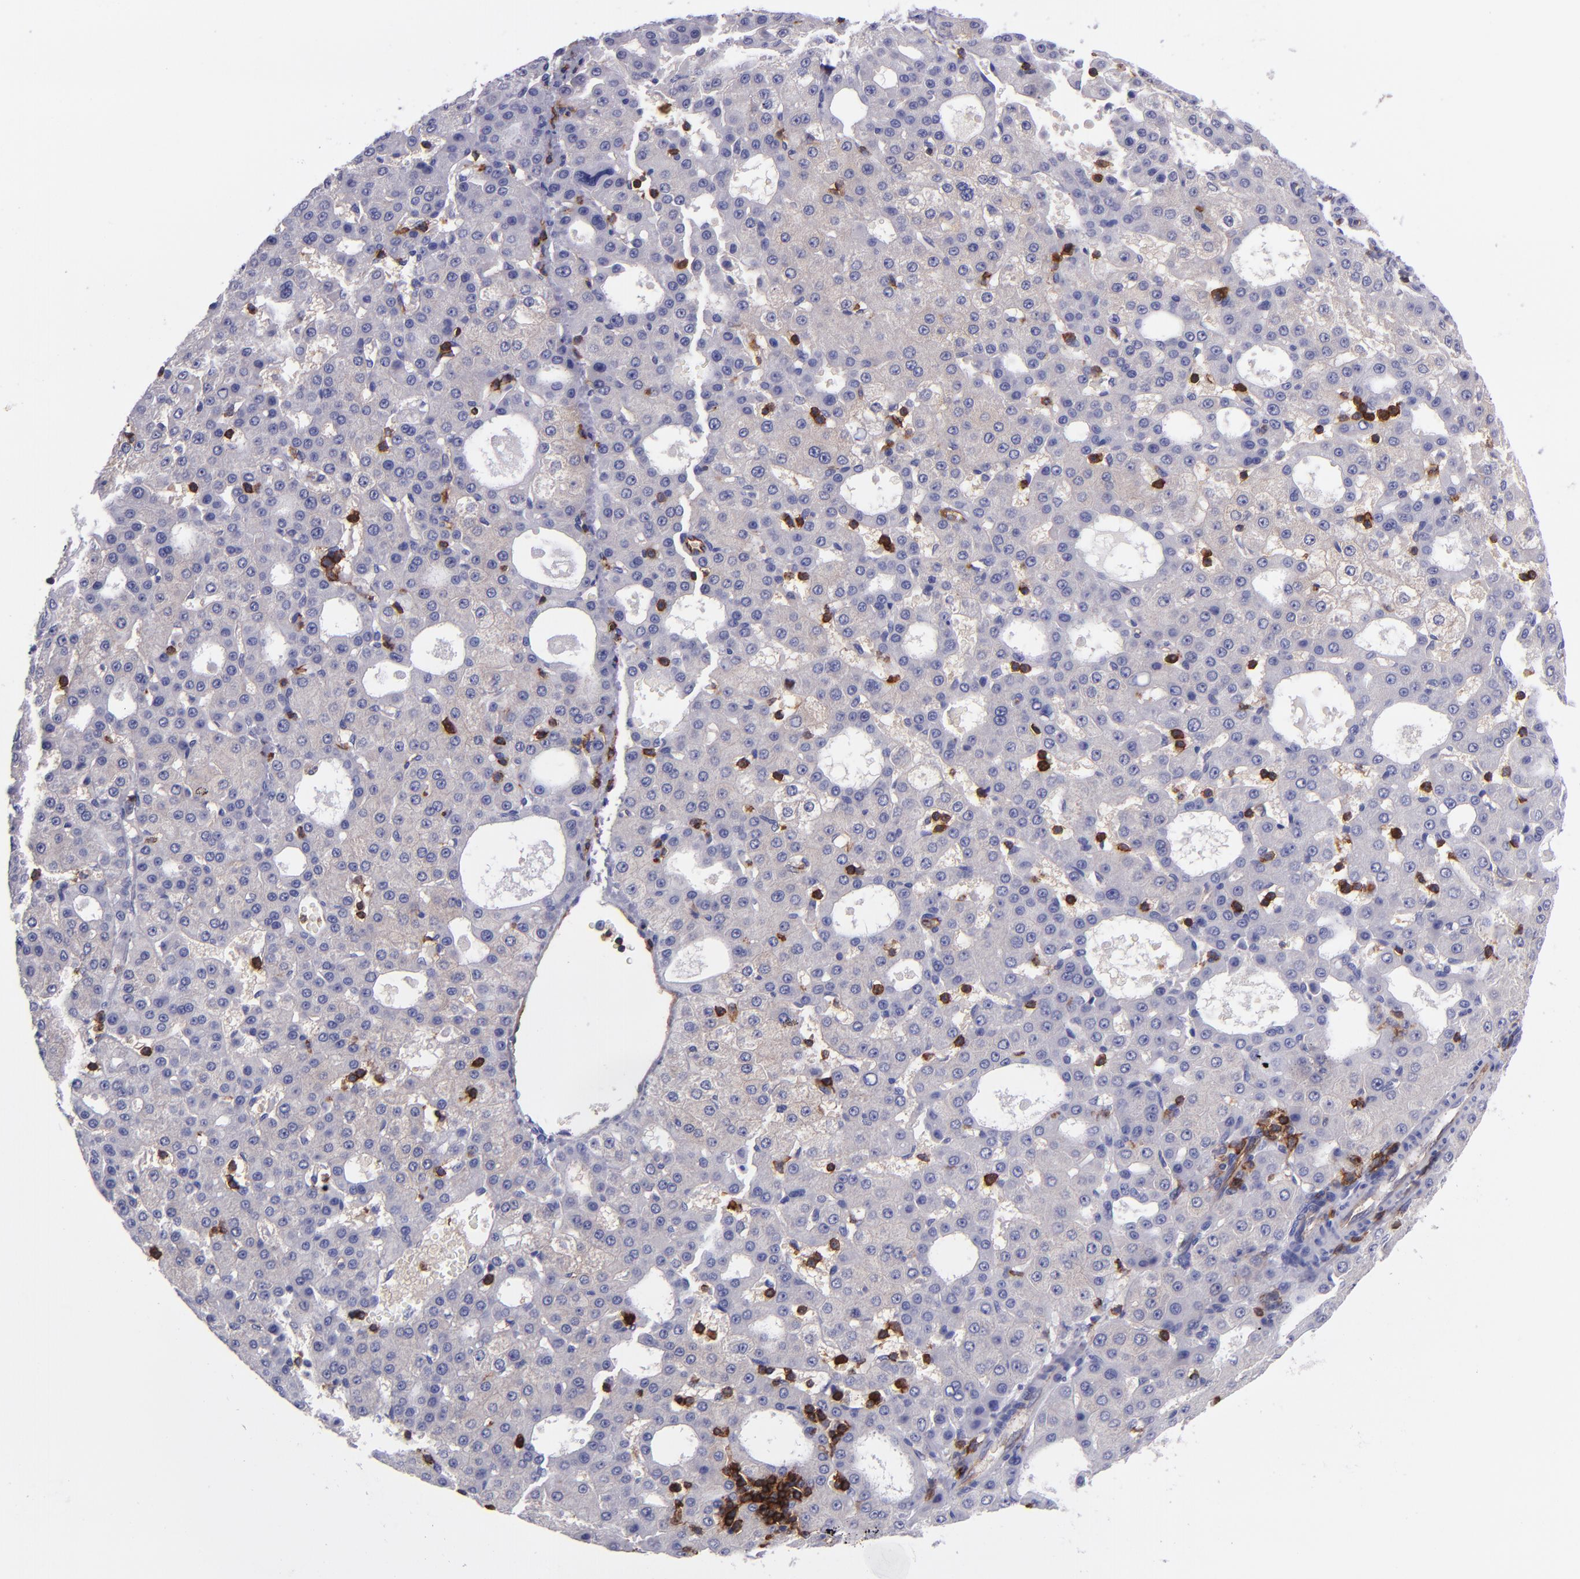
{"staining": {"intensity": "negative", "quantity": "none", "location": "none"}, "tissue": "liver cancer", "cell_type": "Tumor cells", "image_type": "cancer", "snomed": [{"axis": "morphology", "description": "Carcinoma, Hepatocellular, NOS"}, {"axis": "topography", "description": "Liver"}], "caption": "This is a micrograph of immunohistochemistry staining of liver hepatocellular carcinoma, which shows no positivity in tumor cells.", "gene": "ICAM3", "patient": {"sex": "male", "age": 47}}